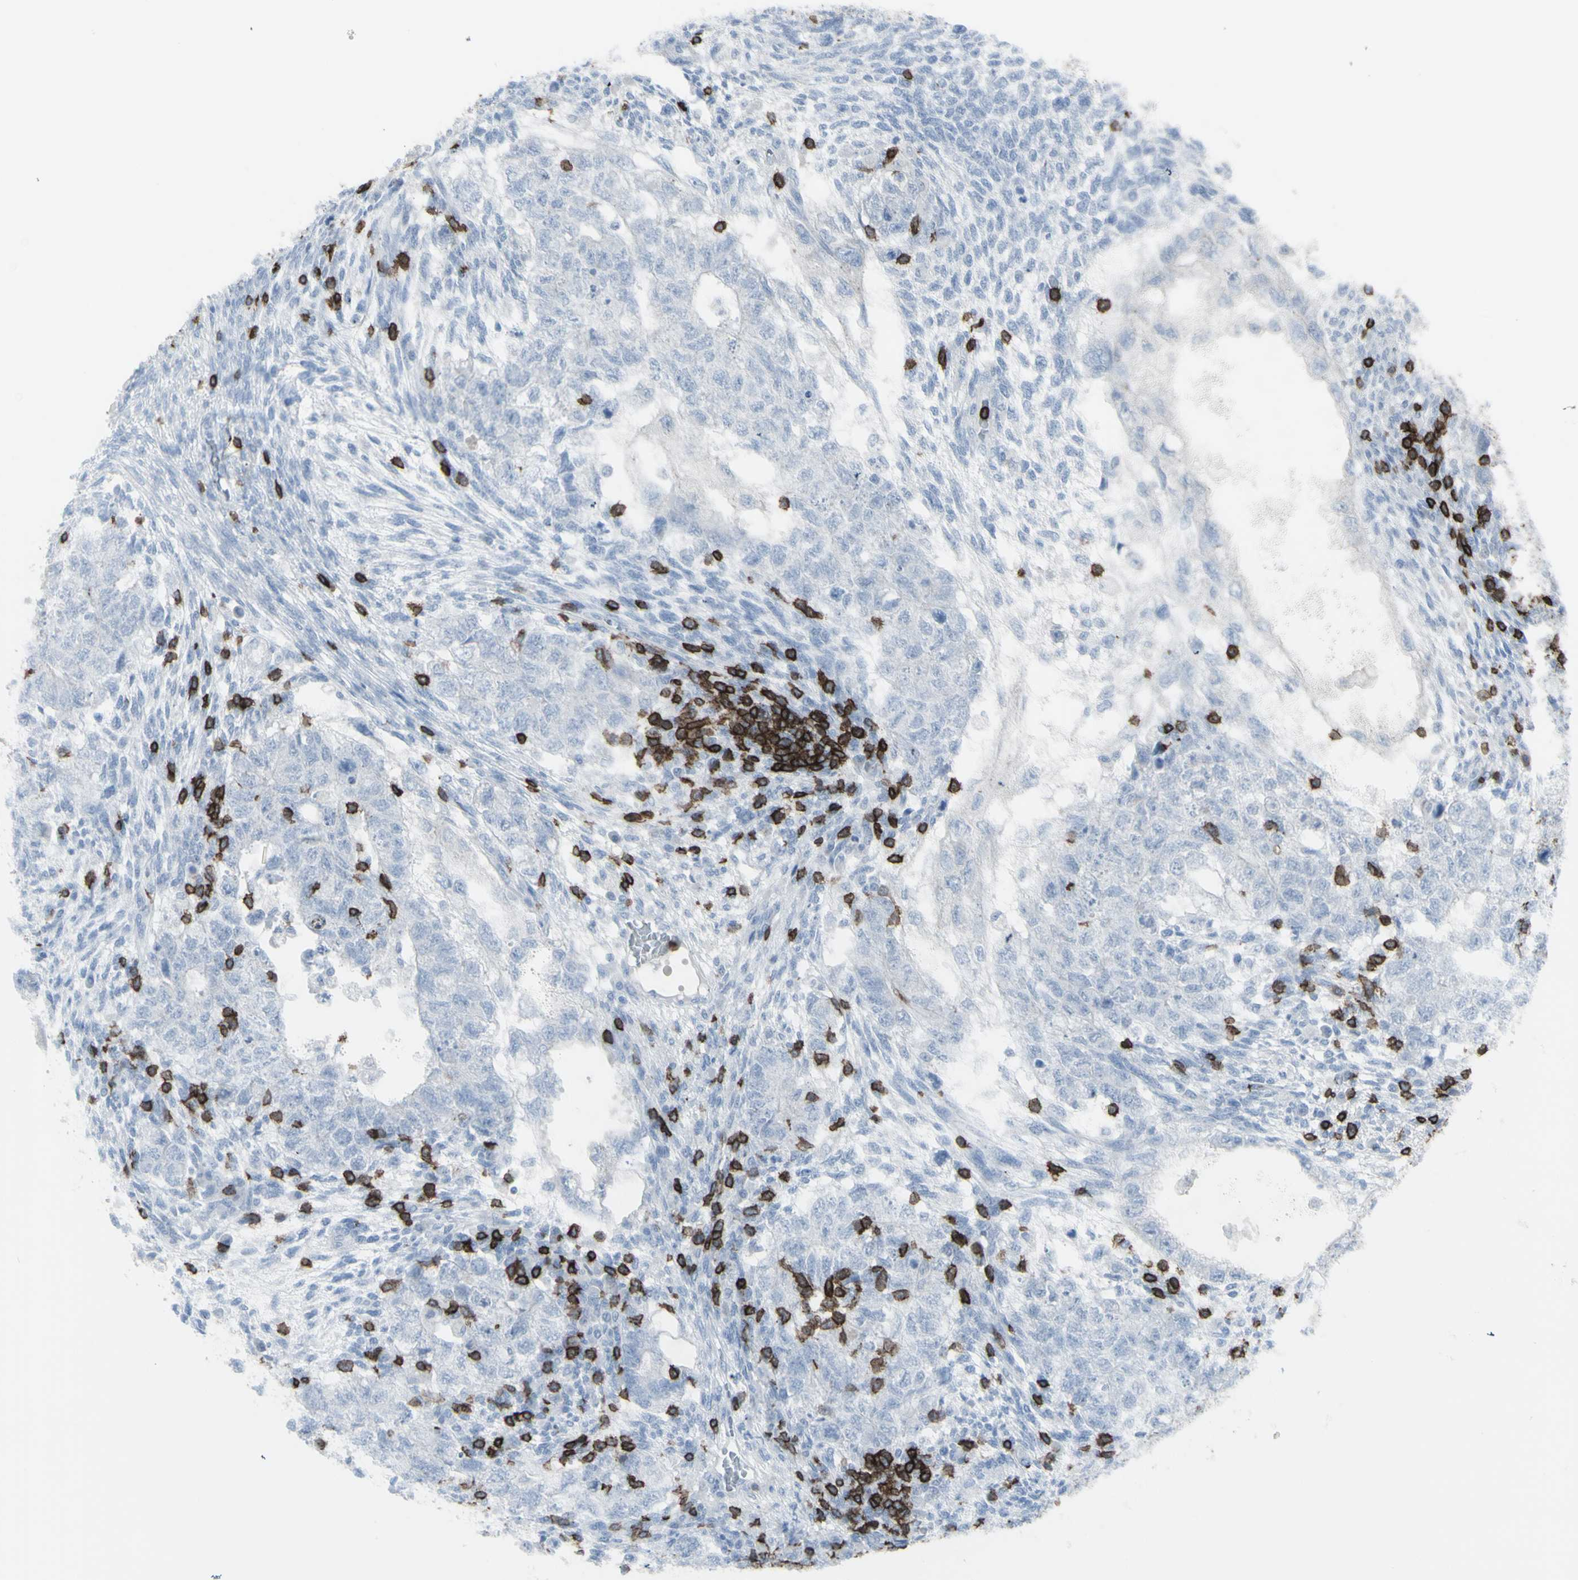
{"staining": {"intensity": "negative", "quantity": "none", "location": "none"}, "tissue": "testis cancer", "cell_type": "Tumor cells", "image_type": "cancer", "snomed": [{"axis": "morphology", "description": "Normal tissue, NOS"}, {"axis": "morphology", "description": "Carcinoma, Embryonal, NOS"}, {"axis": "topography", "description": "Testis"}], "caption": "Testis cancer (embryonal carcinoma) was stained to show a protein in brown. There is no significant positivity in tumor cells.", "gene": "CD247", "patient": {"sex": "male", "age": 36}}